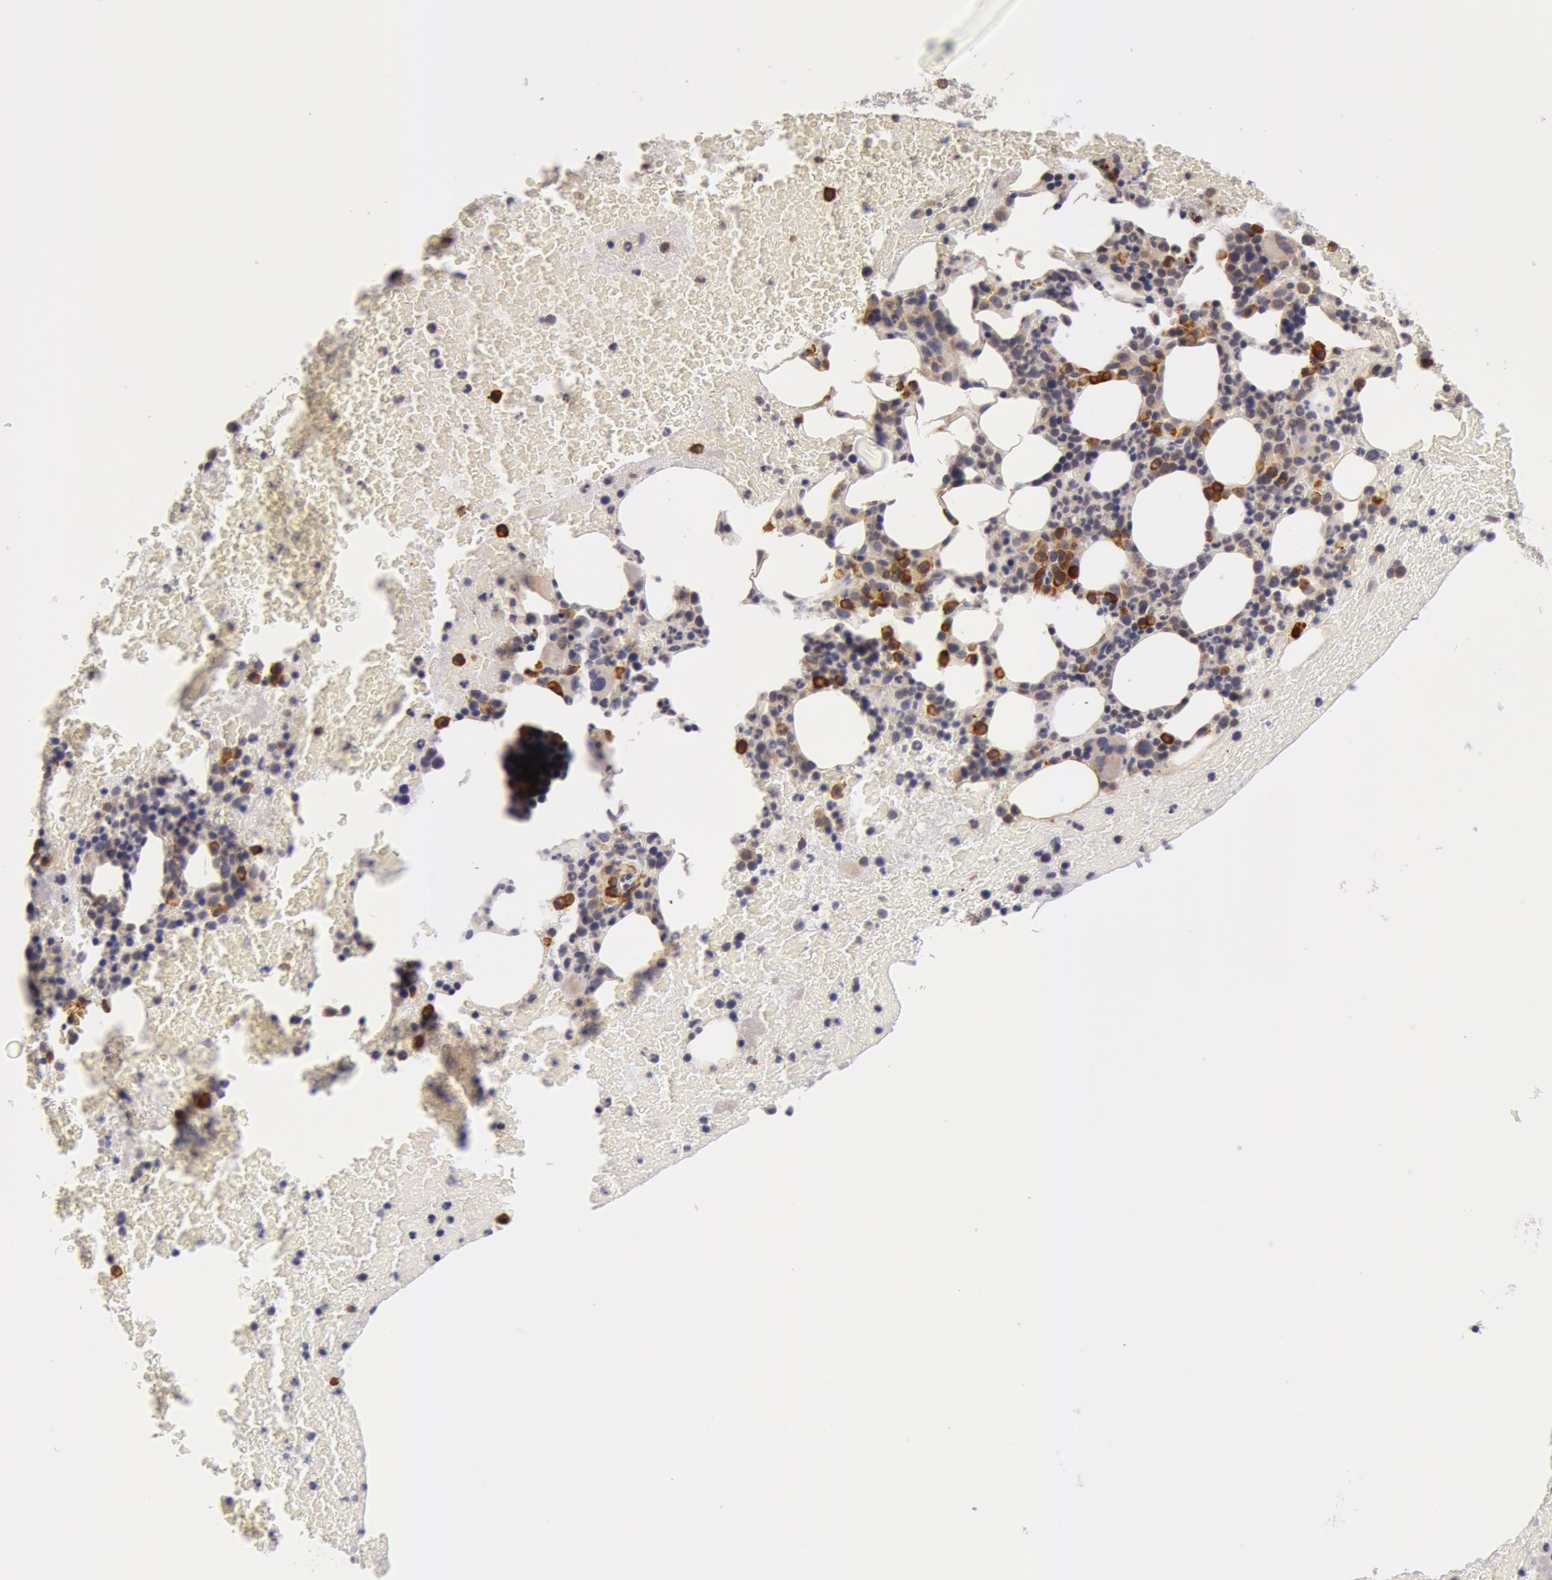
{"staining": {"intensity": "strong", "quantity": "<25%", "location": "cytoplasmic/membranous"}, "tissue": "bone marrow", "cell_type": "Hematopoietic cells", "image_type": "normal", "snomed": [{"axis": "morphology", "description": "Normal tissue, NOS"}, {"axis": "topography", "description": "Bone marrow"}], "caption": "Bone marrow stained for a protein (brown) reveals strong cytoplasmic/membranous positive positivity in about <25% of hematopoietic cells.", "gene": "IL23A", "patient": {"sex": "female", "age": 71}}